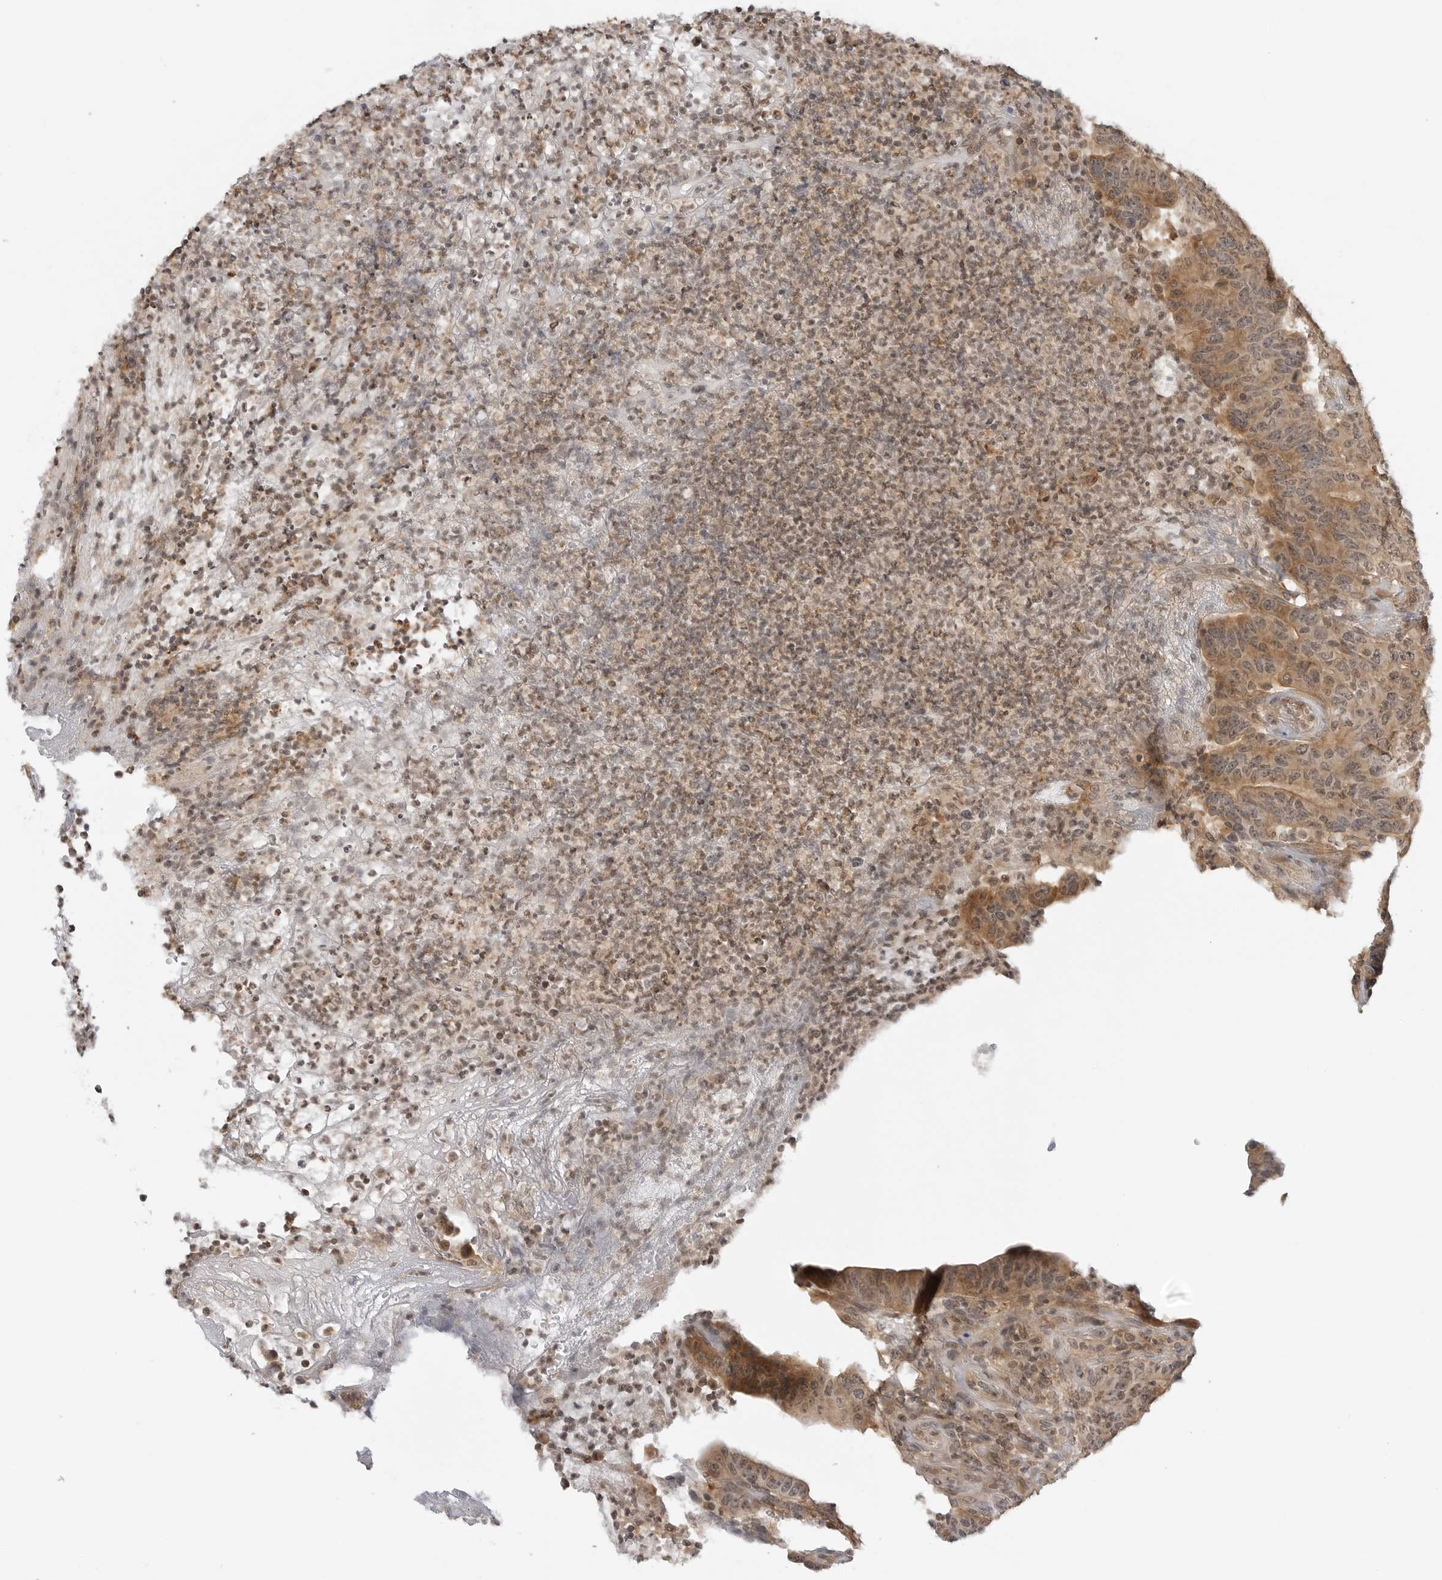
{"staining": {"intensity": "moderate", "quantity": ">75%", "location": "cytoplasmic/membranous,nuclear"}, "tissue": "colorectal cancer", "cell_type": "Tumor cells", "image_type": "cancer", "snomed": [{"axis": "morphology", "description": "Normal tissue, NOS"}, {"axis": "morphology", "description": "Adenocarcinoma, NOS"}, {"axis": "topography", "description": "Colon"}], "caption": "Colorectal cancer stained with IHC demonstrates moderate cytoplasmic/membranous and nuclear positivity in about >75% of tumor cells.", "gene": "MAP2K5", "patient": {"sex": "female", "age": 75}}